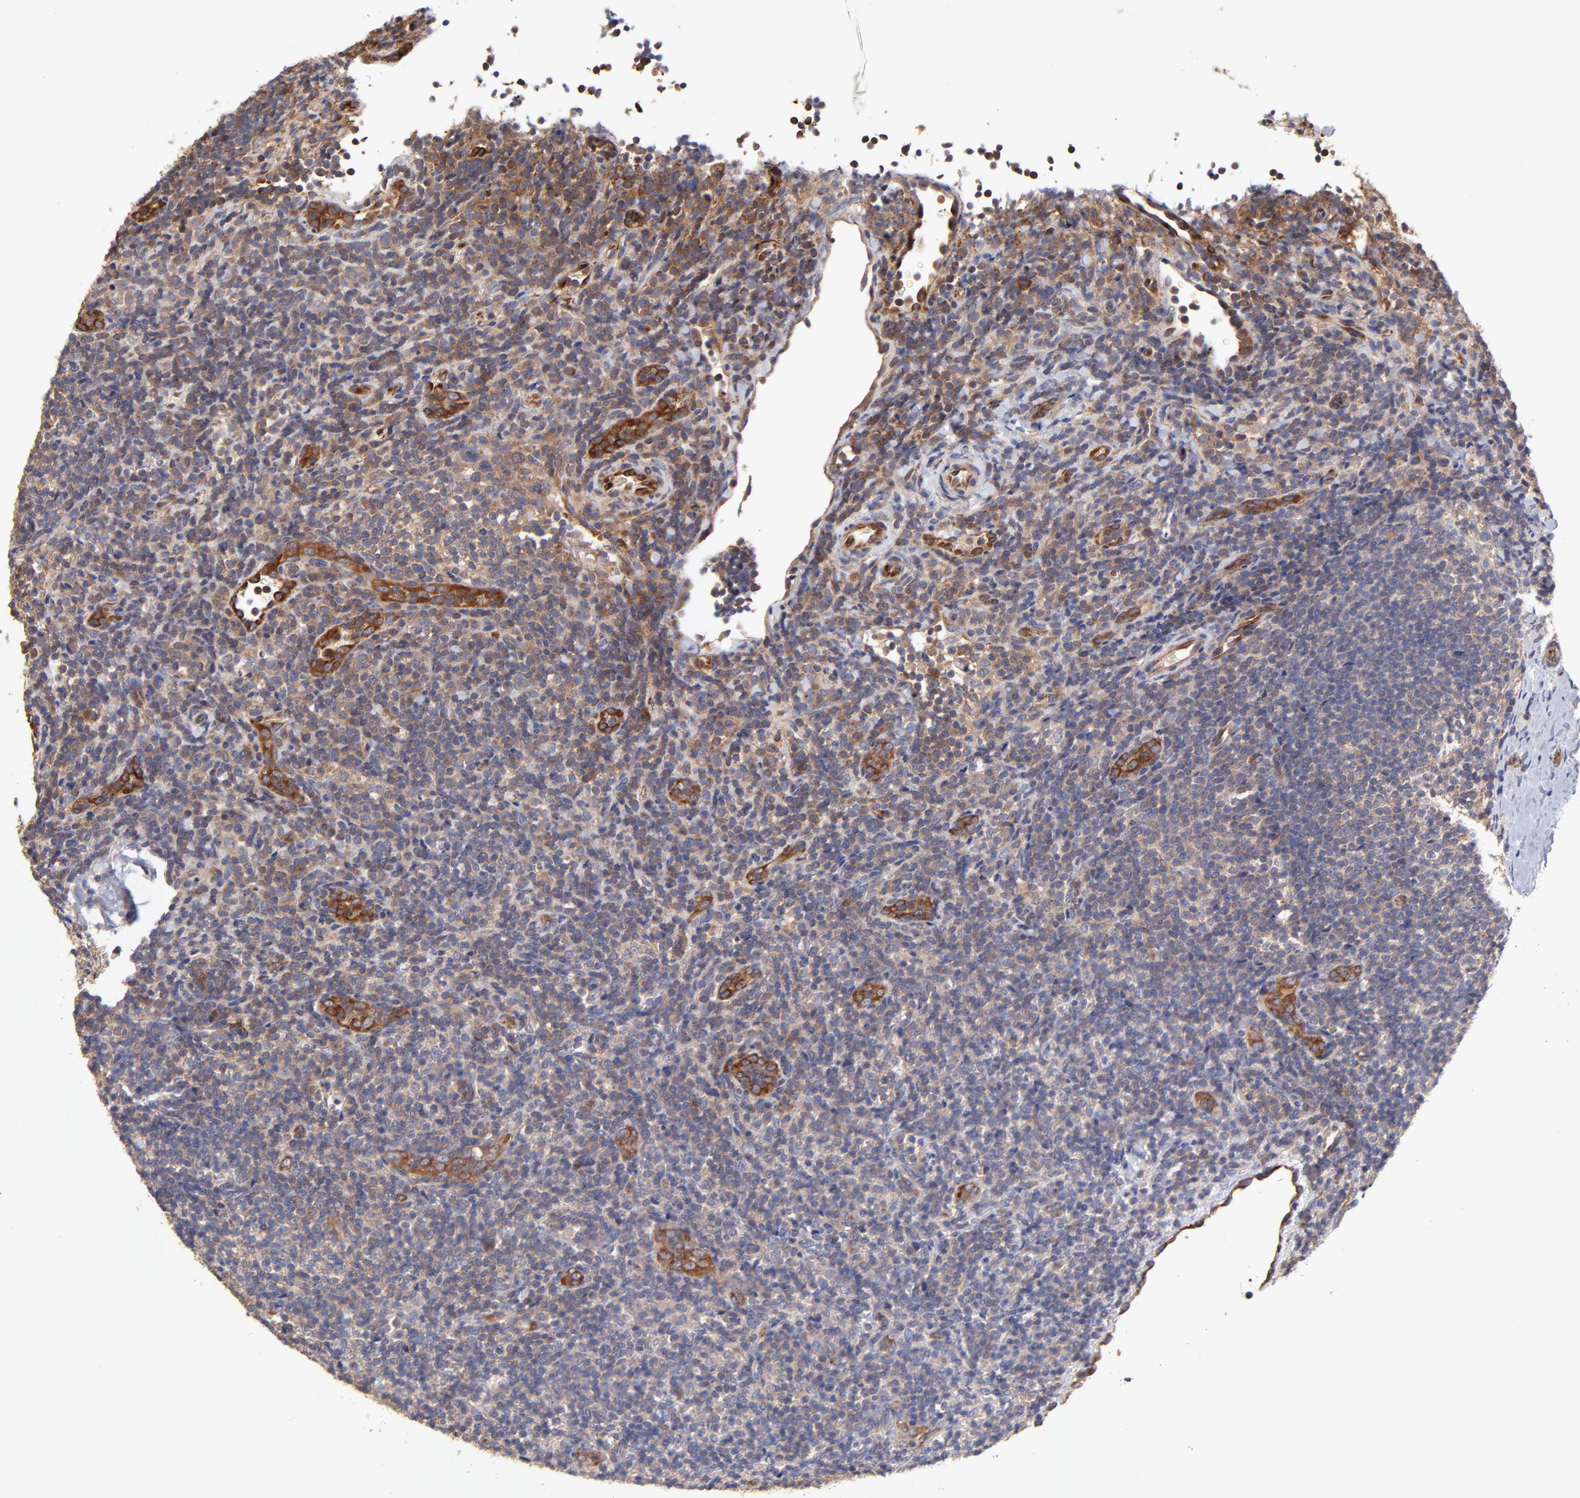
{"staining": {"intensity": "moderate", "quantity": "25%-75%", "location": "cytoplasmic/membranous"}, "tissue": "lymphoma", "cell_type": "Tumor cells", "image_type": "cancer", "snomed": [{"axis": "morphology", "description": "Malignant lymphoma, non-Hodgkin's type, Low grade"}, {"axis": "topography", "description": "Lymph node"}], "caption": "This is an image of IHC staining of lymphoma, which shows moderate staining in the cytoplasmic/membranous of tumor cells.", "gene": "ASB7", "patient": {"sex": "female", "age": 76}}